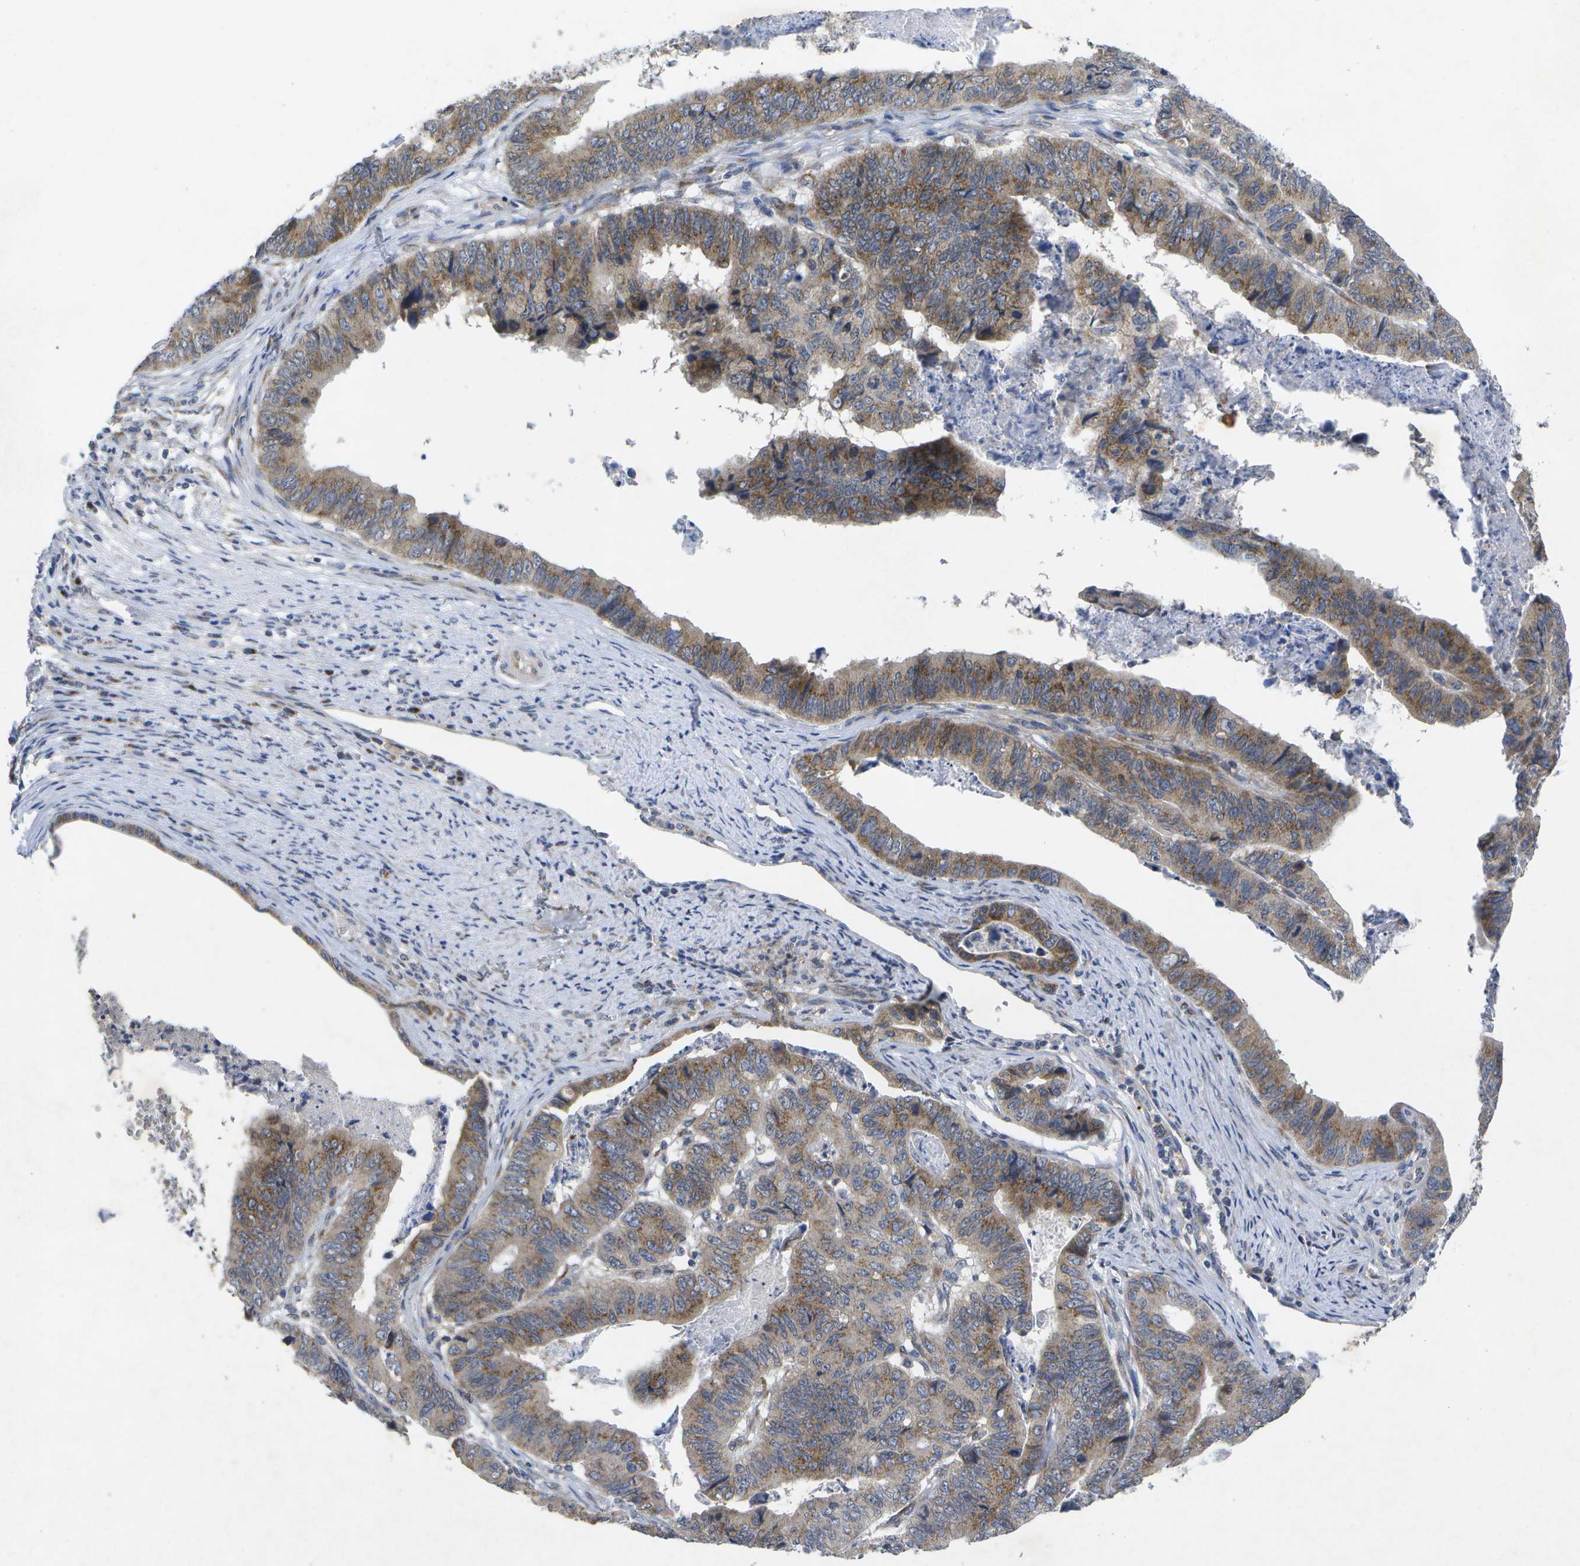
{"staining": {"intensity": "moderate", "quantity": ">75%", "location": "cytoplasmic/membranous"}, "tissue": "stomach cancer", "cell_type": "Tumor cells", "image_type": "cancer", "snomed": [{"axis": "morphology", "description": "Adenocarcinoma, NOS"}, {"axis": "topography", "description": "Stomach, lower"}], "caption": "IHC histopathology image of stomach cancer stained for a protein (brown), which exhibits medium levels of moderate cytoplasmic/membranous positivity in approximately >75% of tumor cells.", "gene": "KDELR1", "patient": {"sex": "male", "age": 77}}